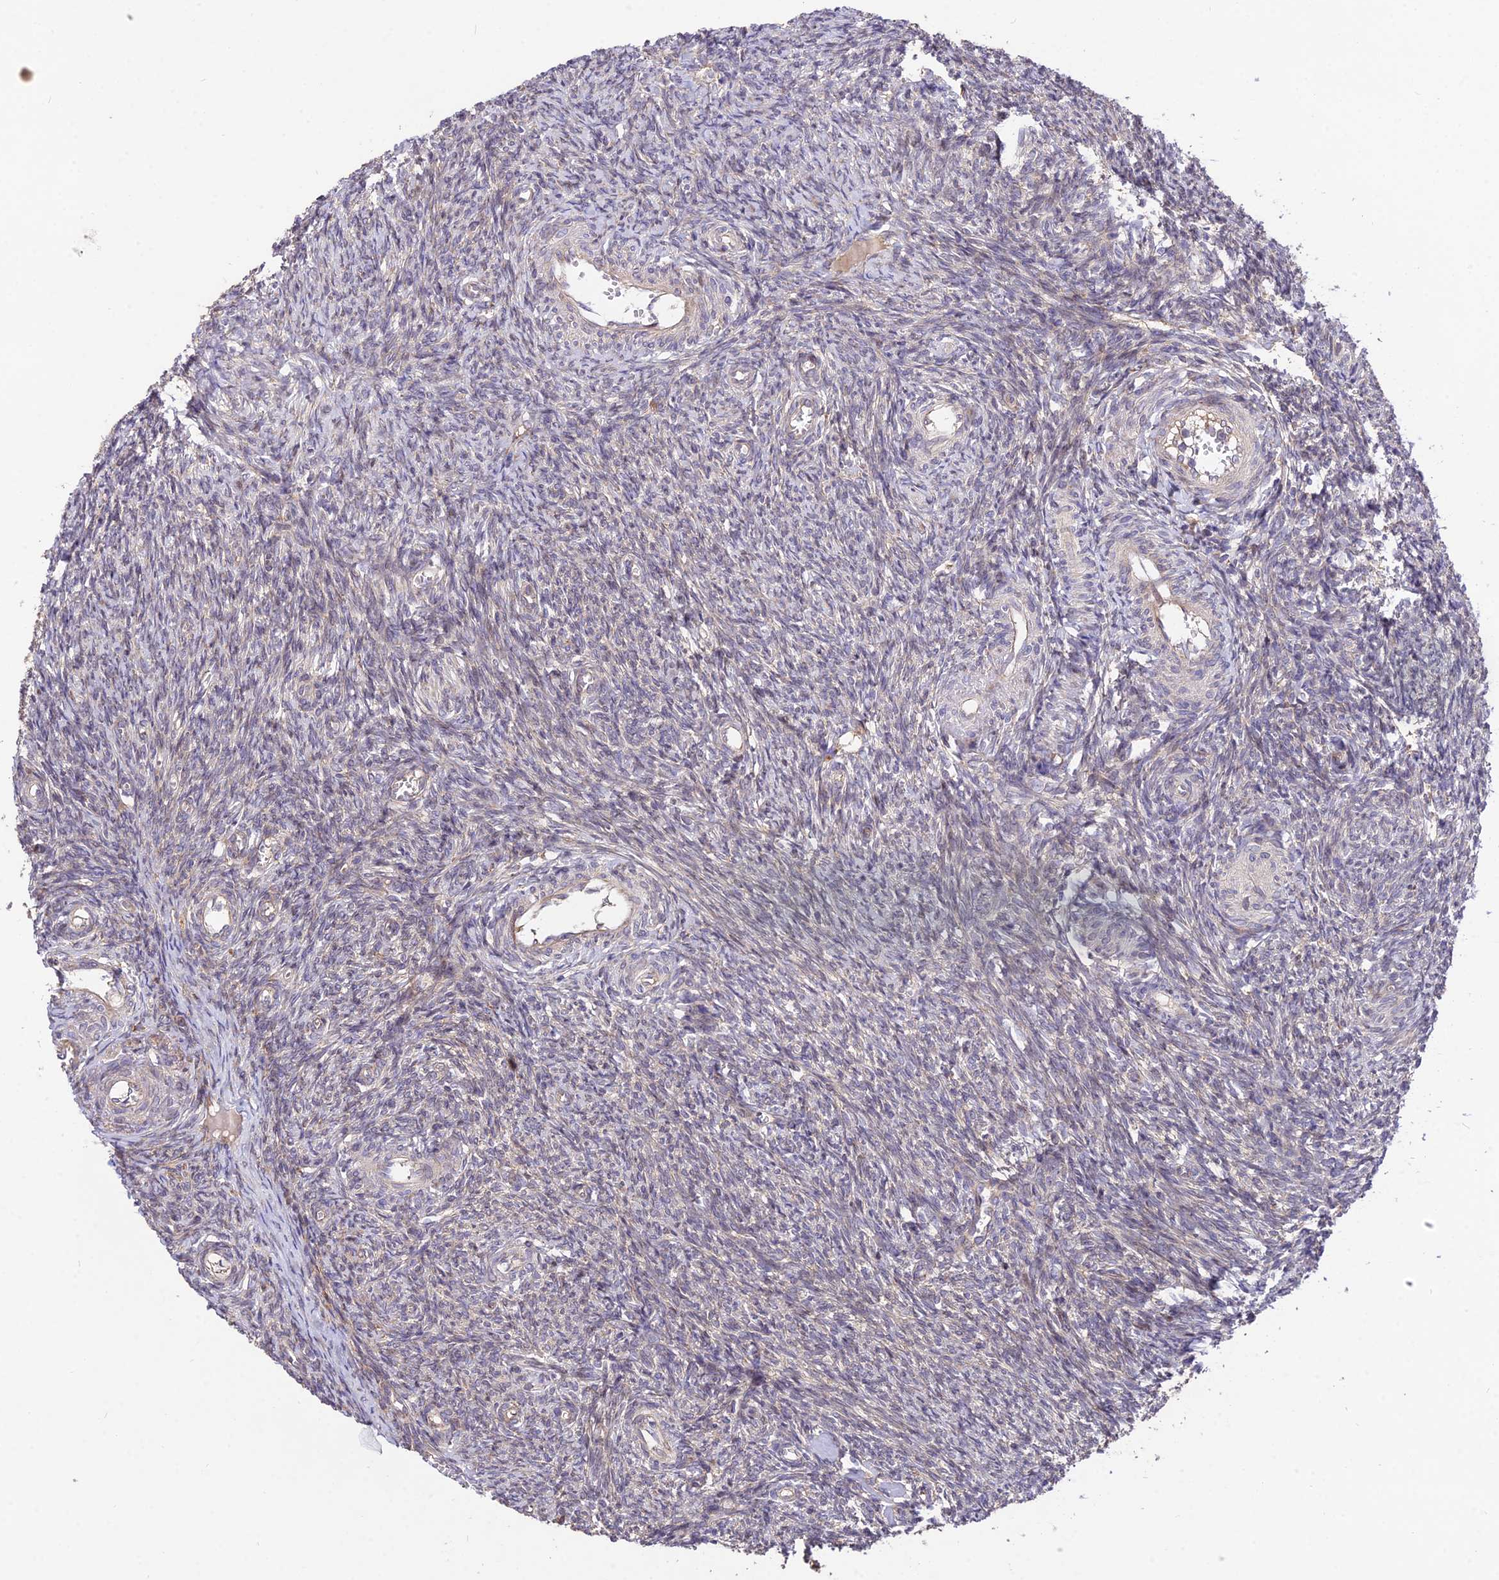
{"staining": {"intensity": "weak", "quantity": "<25%", "location": "cytoplasmic/membranous"}, "tissue": "ovary", "cell_type": "Ovarian stroma cells", "image_type": "normal", "snomed": [{"axis": "morphology", "description": "Normal tissue, NOS"}, {"axis": "topography", "description": "Ovary"}], "caption": "An IHC image of benign ovary is shown. There is no staining in ovarian stroma cells of ovary. (Stains: DAB immunohistochemistry (IHC) with hematoxylin counter stain, Microscopy: brightfield microscopy at high magnification).", "gene": "ROCK1", "patient": {"sex": "female", "age": 44}}